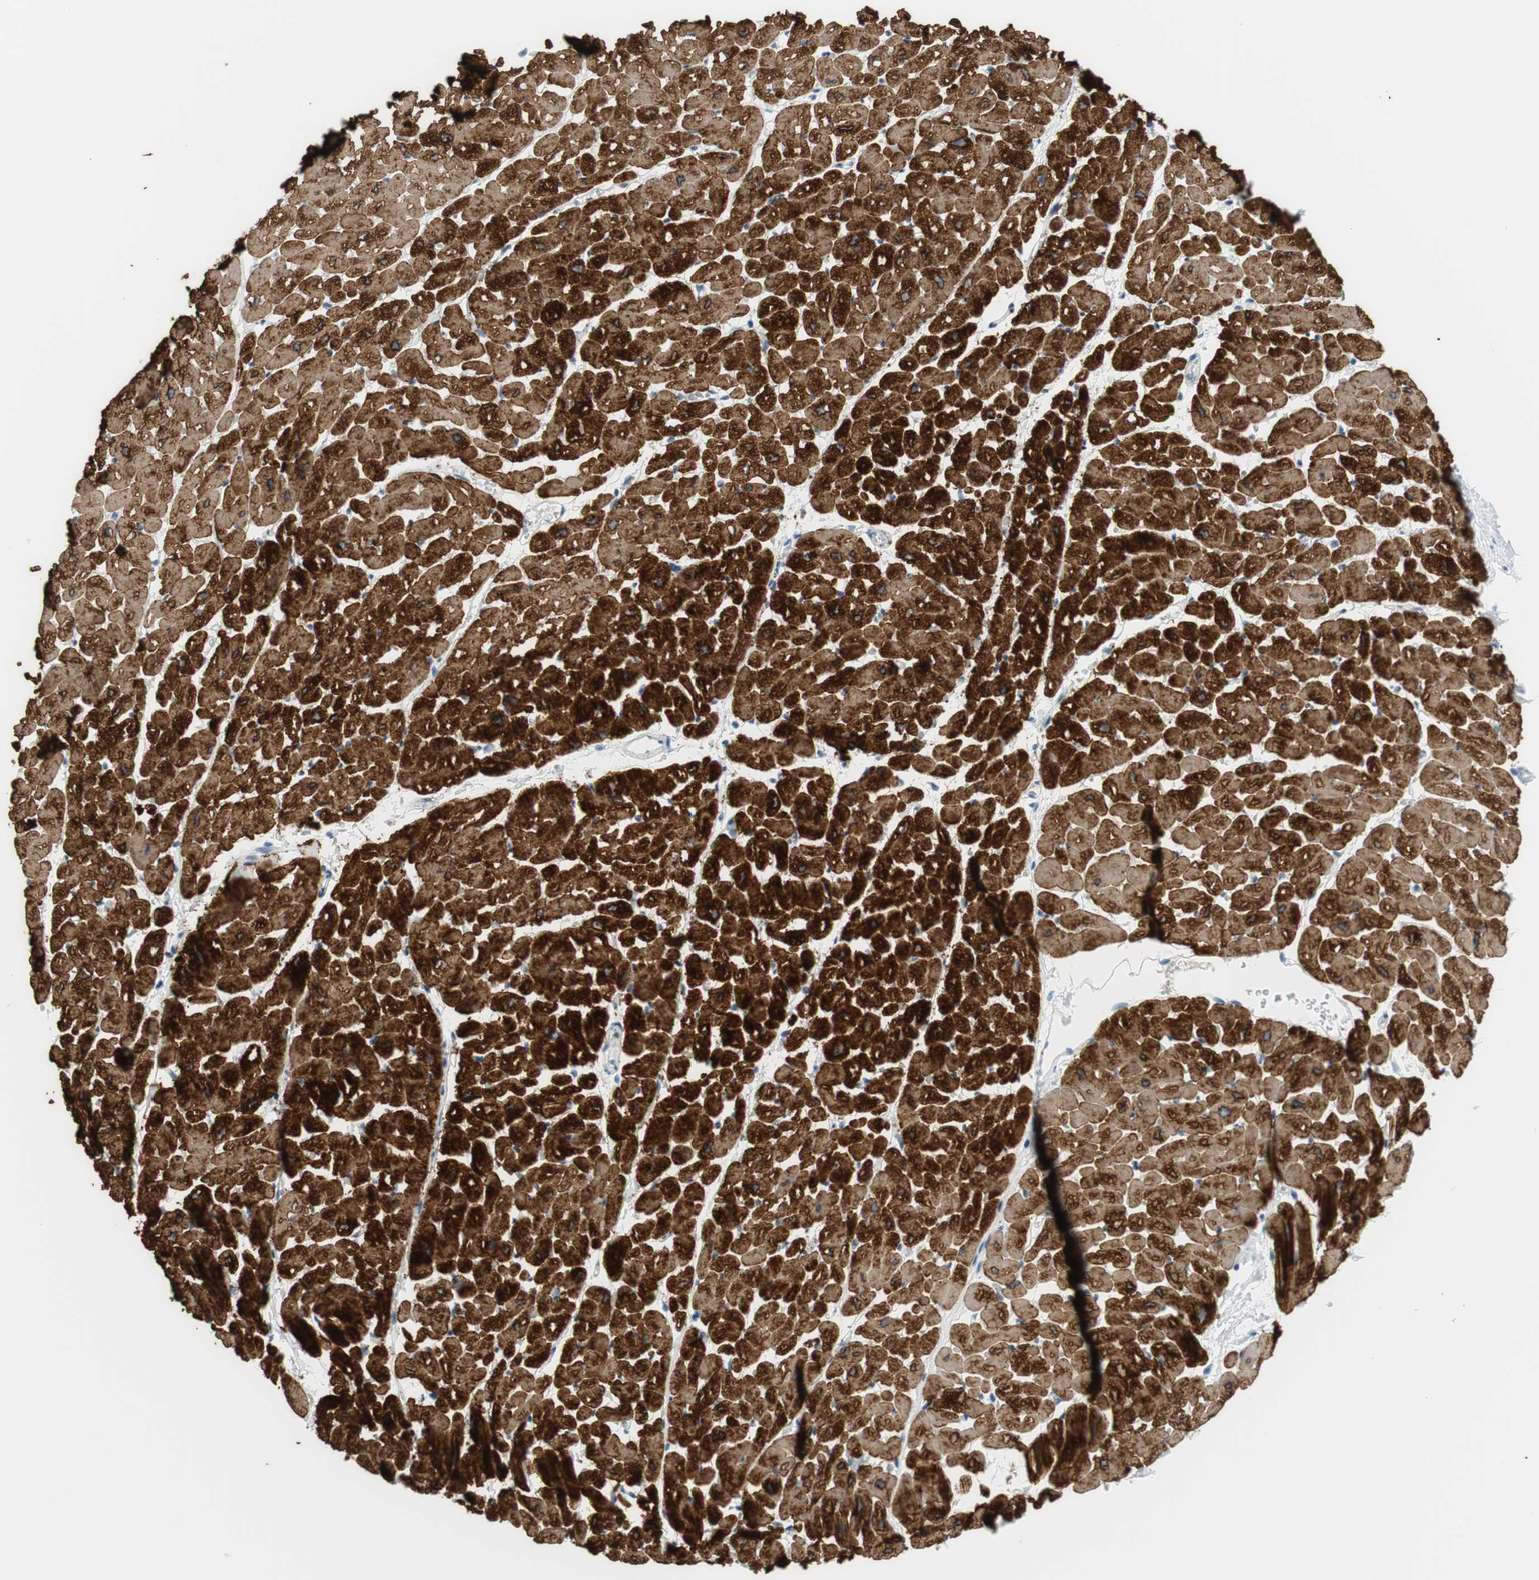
{"staining": {"intensity": "strong", "quantity": ">75%", "location": "cytoplasmic/membranous"}, "tissue": "heart muscle", "cell_type": "Cardiomyocytes", "image_type": "normal", "snomed": [{"axis": "morphology", "description": "Normal tissue, NOS"}, {"axis": "topography", "description": "Heart"}], "caption": "A micrograph of human heart muscle stained for a protein demonstrates strong cytoplasmic/membranous brown staining in cardiomyocytes.", "gene": "MYH1", "patient": {"sex": "male", "age": 45}}